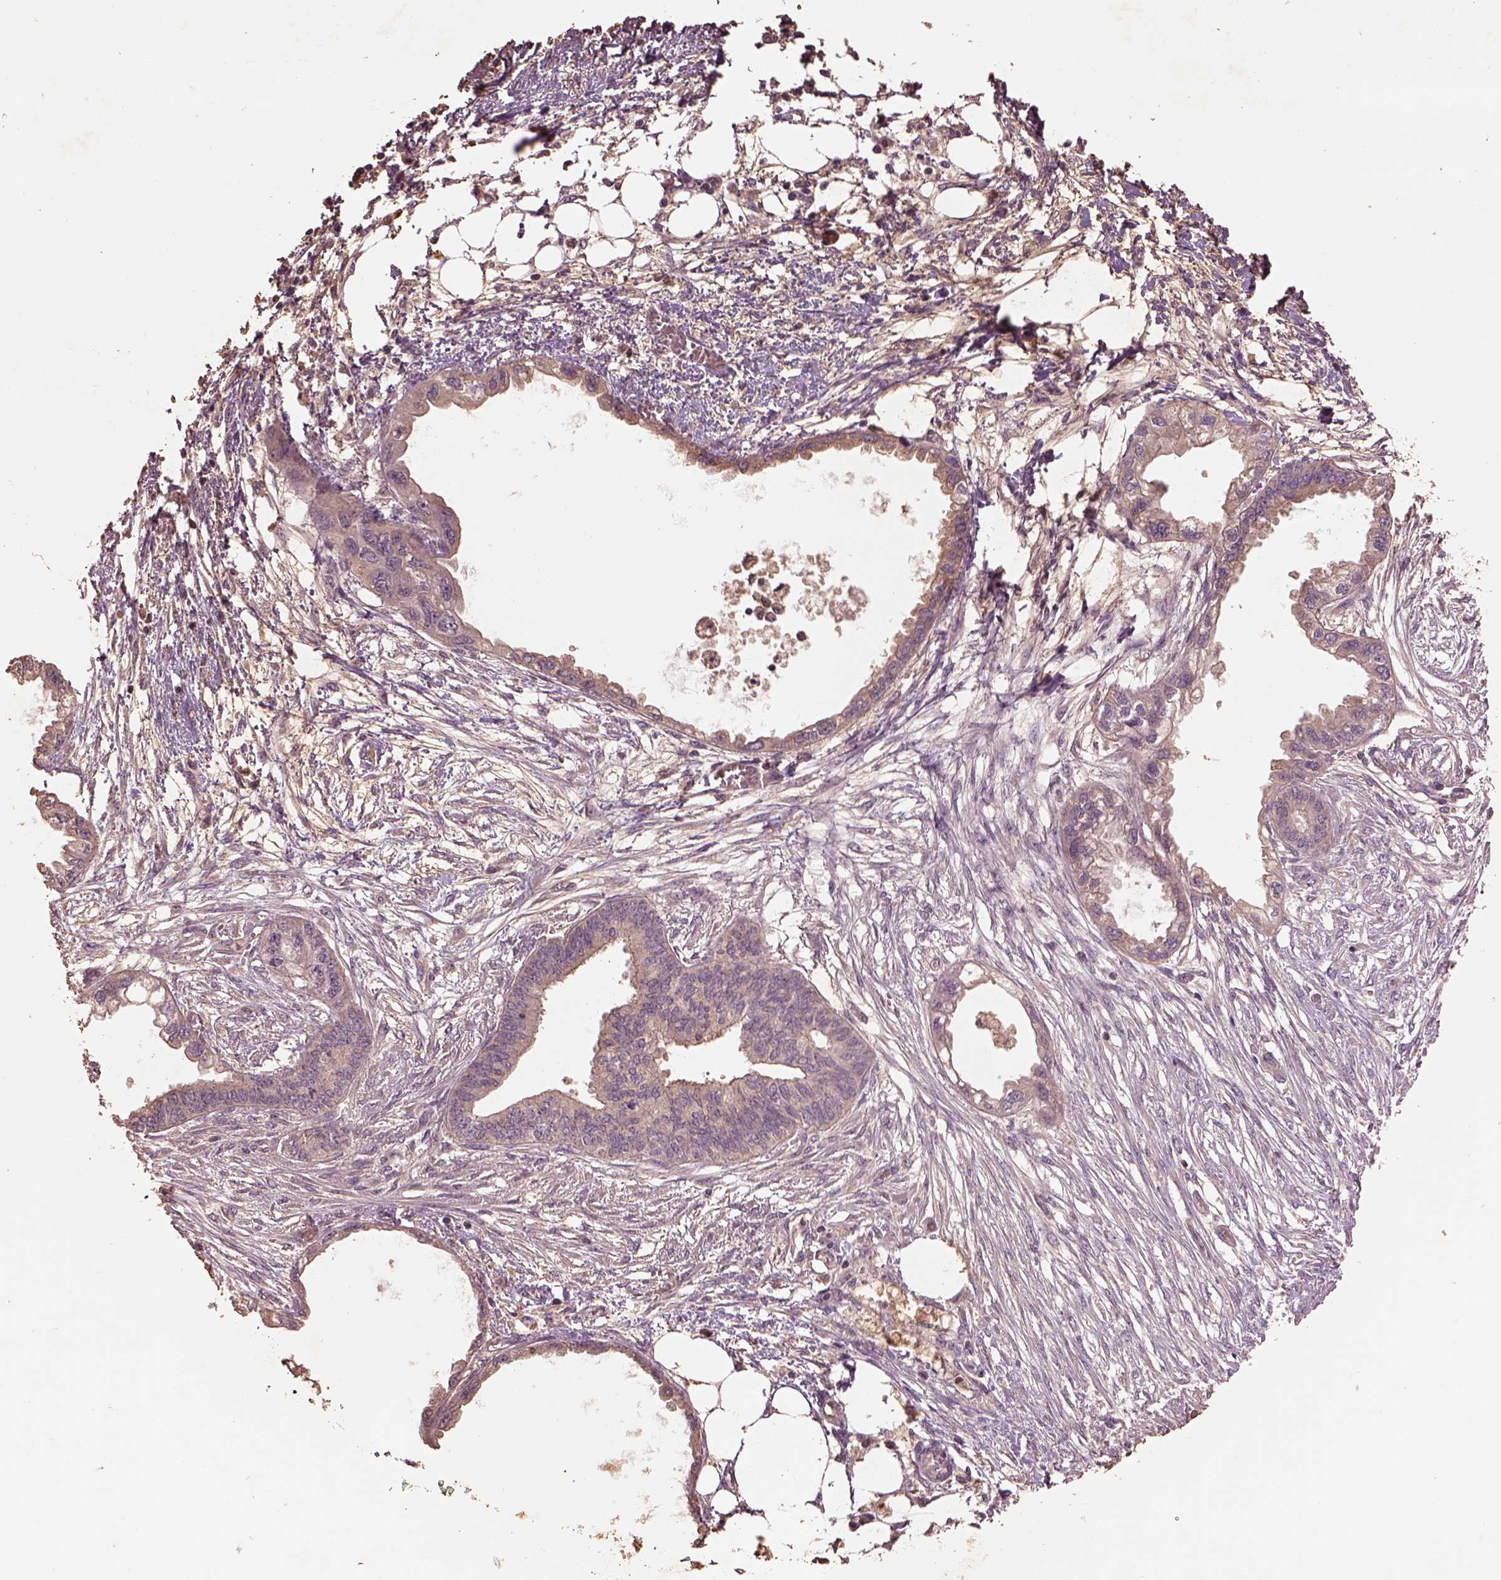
{"staining": {"intensity": "weak", "quantity": "25%-75%", "location": "cytoplasmic/membranous"}, "tissue": "endometrial cancer", "cell_type": "Tumor cells", "image_type": "cancer", "snomed": [{"axis": "morphology", "description": "Adenocarcinoma, NOS"}, {"axis": "morphology", "description": "Adenocarcinoma, metastatic, NOS"}, {"axis": "topography", "description": "Adipose tissue"}, {"axis": "topography", "description": "Endometrium"}], "caption": "Weak cytoplasmic/membranous protein expression is seen in about 25%-75% of tumor cells in endometrial adenocarcinoma.", "gene": "MTHFS", "patient": {"sex": "female", "age": 67}}